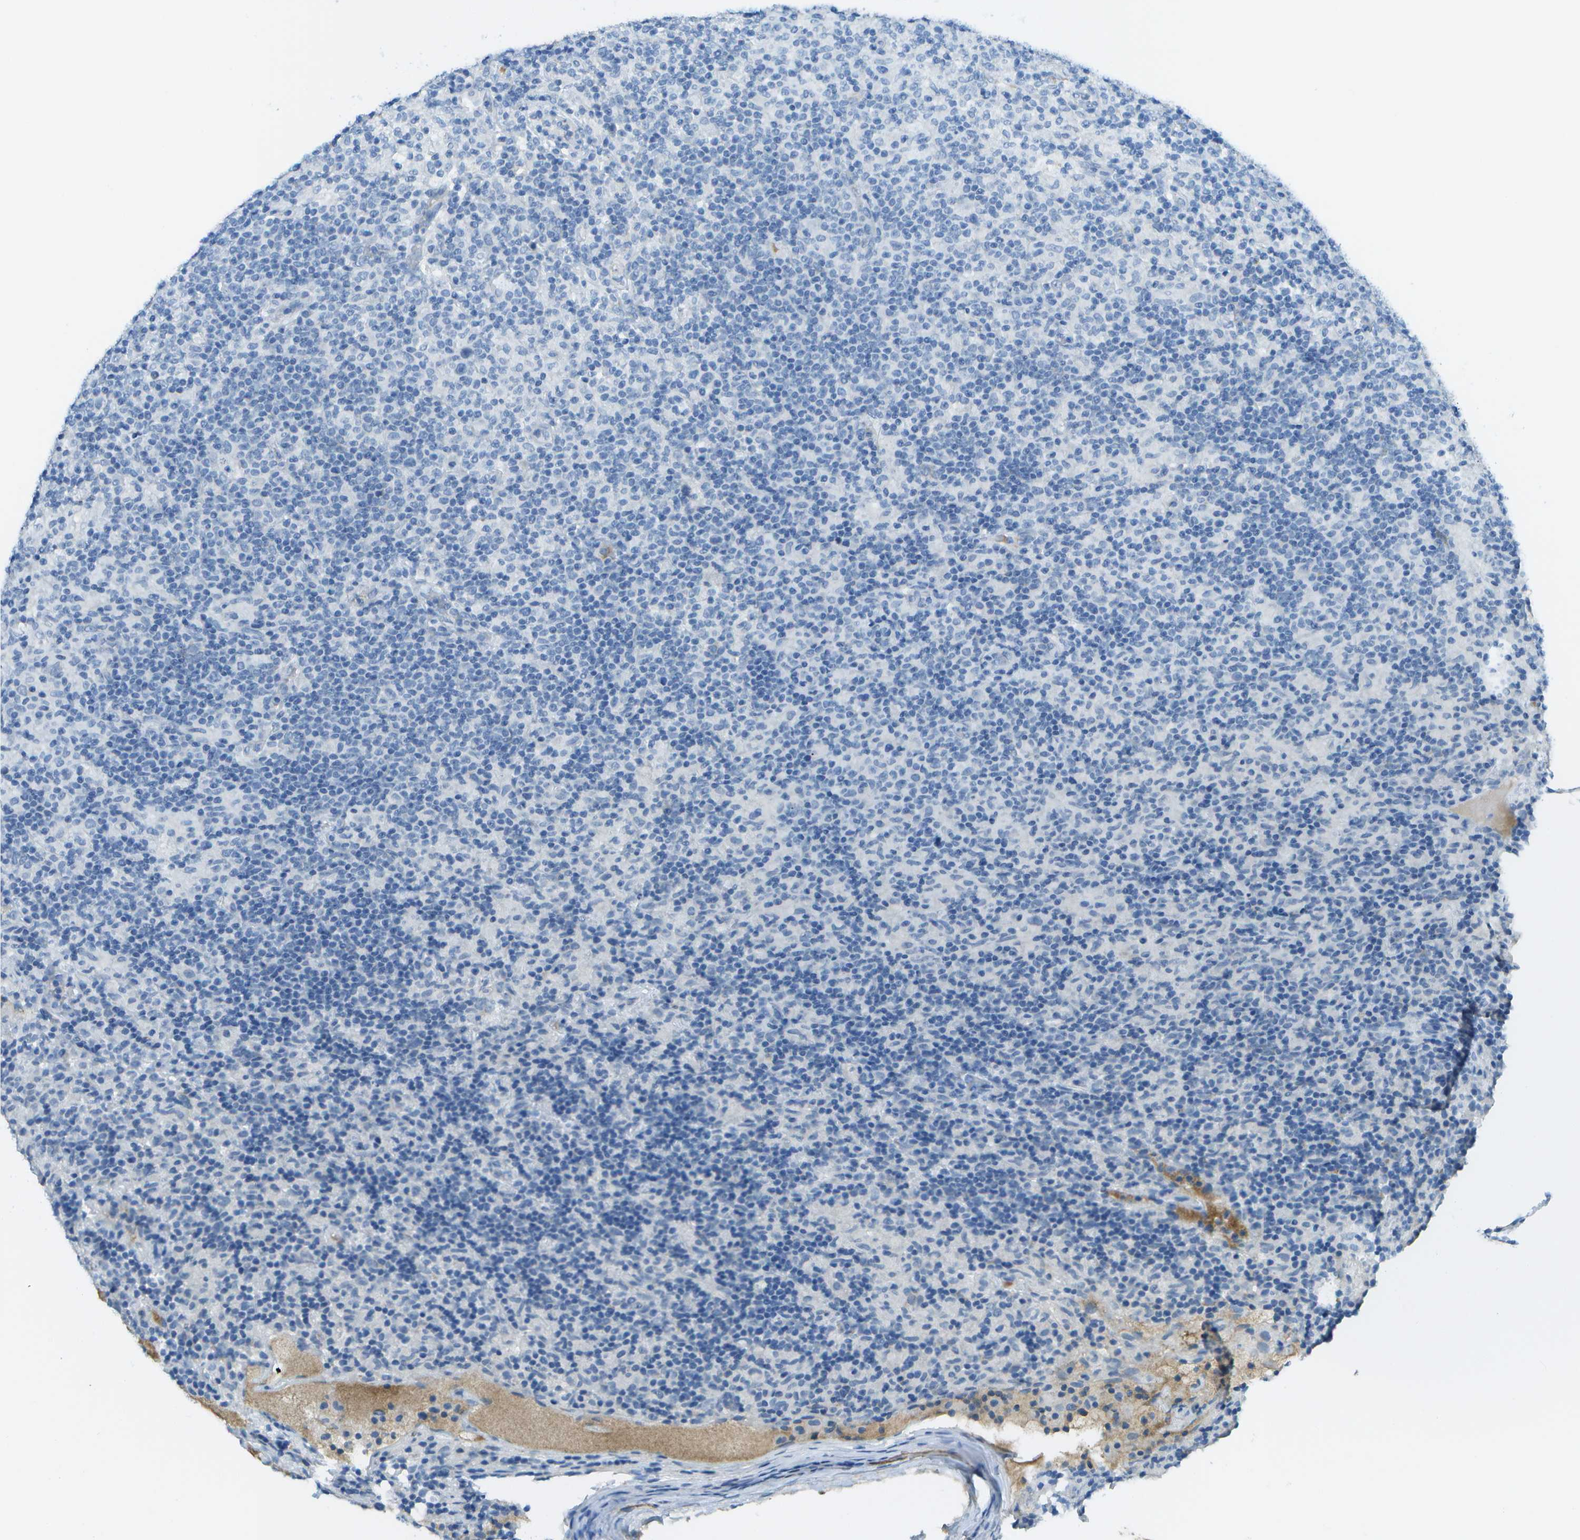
{"staining": {"intensity": "negative", "quantity": "none", "location": "none"}, "tissue": "lymphoma", "cell_type": "Tumor cells", "image_type": "cancer", "snomed": [{"axis": "morphology", "description": "Hodgkin's disease, NOS"}, {"axis": "topography", "description": "Lymph node"}], "caption": "Immunohistochemistry image of human lymphoma stained for a protein (brown), which displays no positivity in tumor cells. Nuclei are stained in blue.", "gene": "C1S", "patient": {"sex": "male", "age": 70}}